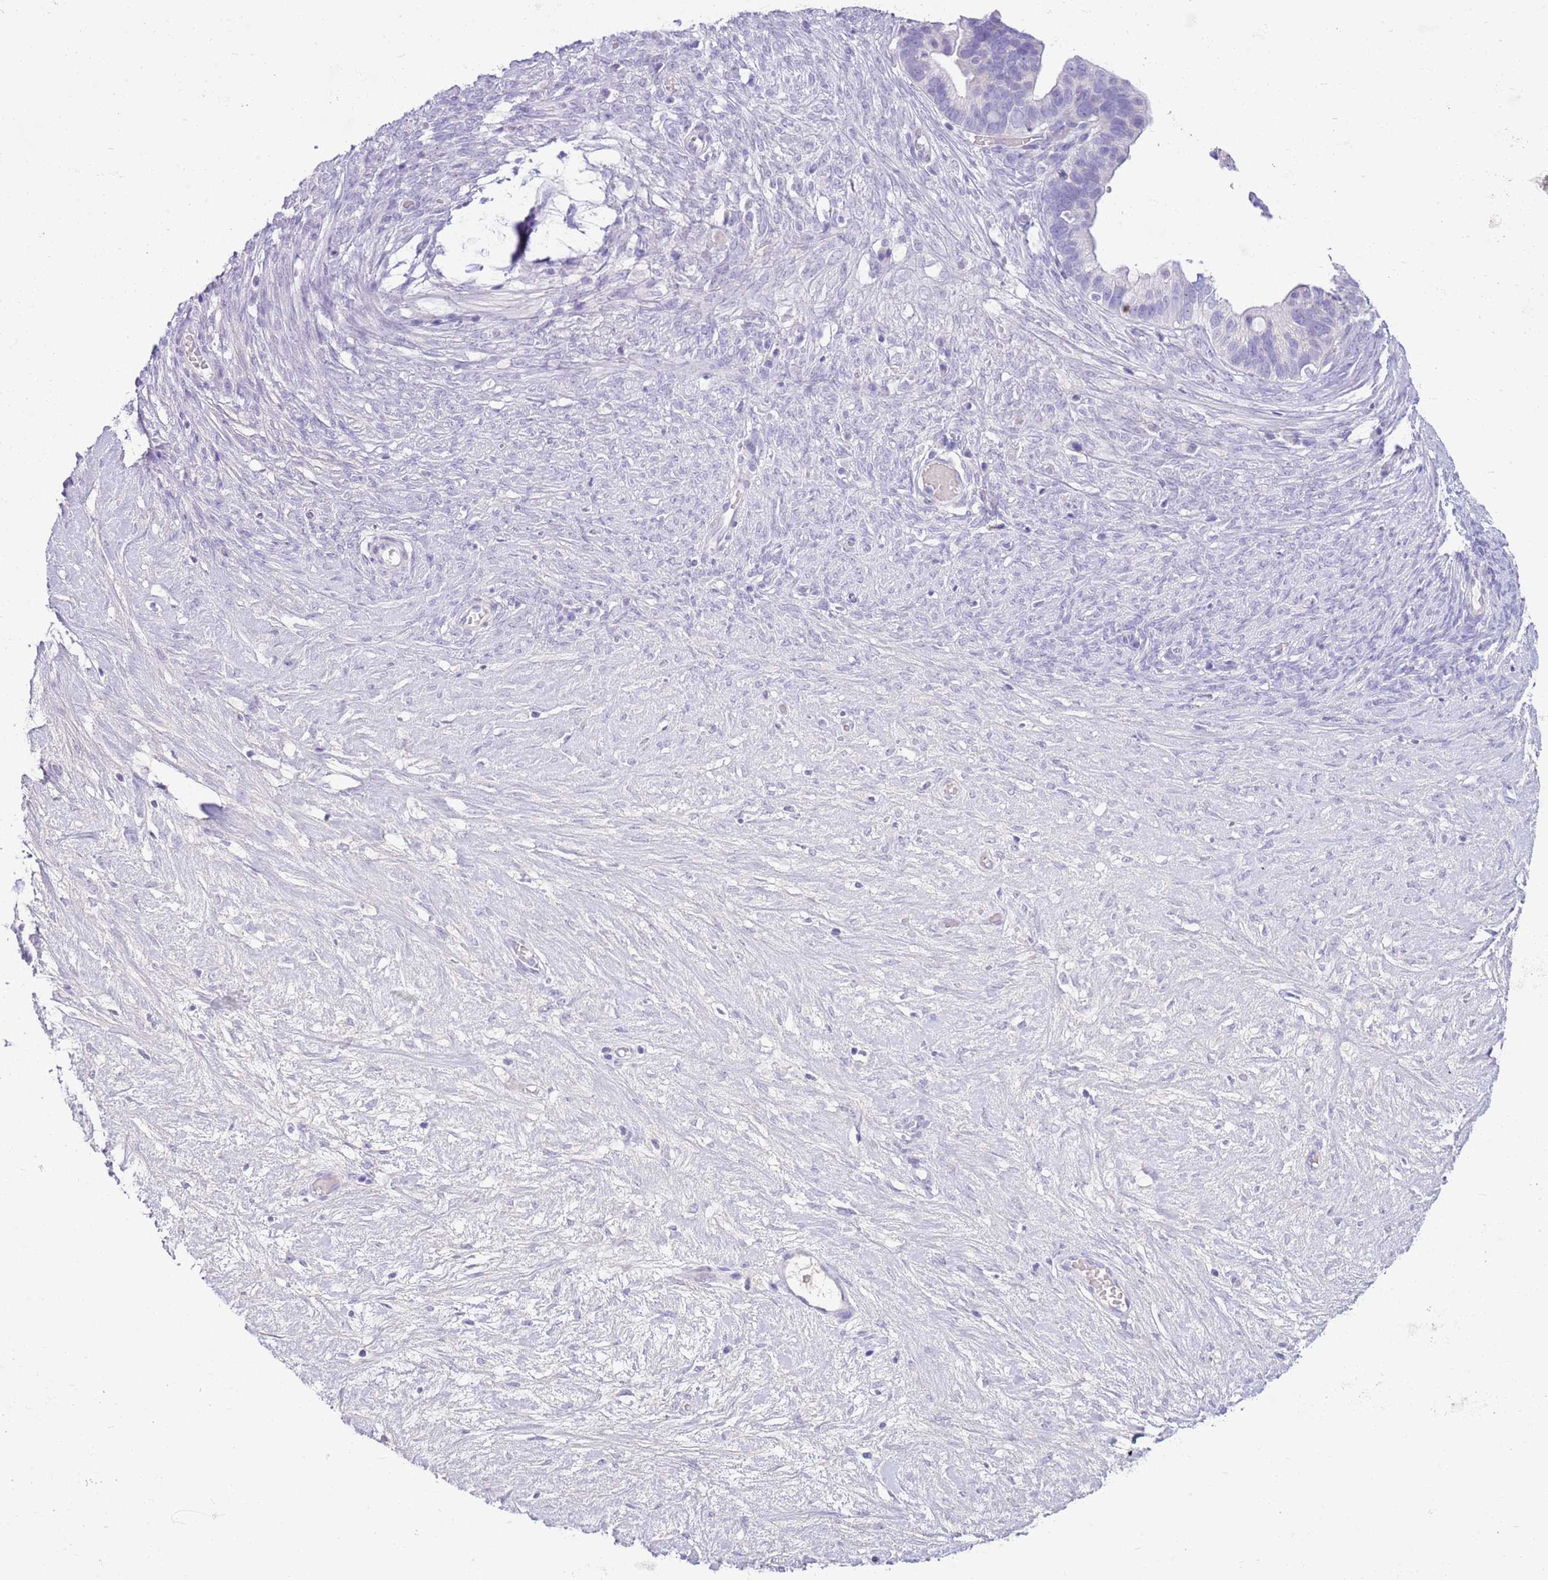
{"staining": {"intensity": "negative", "quantity": "none", "location": "none"}, "tissue": "ovarian cancer", "cell_type": "Tumor cells", "image_type": "cancer", "snomed": [{"axis": "morphology", "description": "Cystadenocarcinoma, serous, NOS"}, {"axis": "topography", "description": "Ovary"}], "caption": "DAB (3,3'-diaminobenzidine) immunohistochemical staining of human ovarian serous cystadenocarcinoma reveals no significant staining in tumor cells.", "gene": "TOX2", "patient": {"sex": "female", "age": 56}}